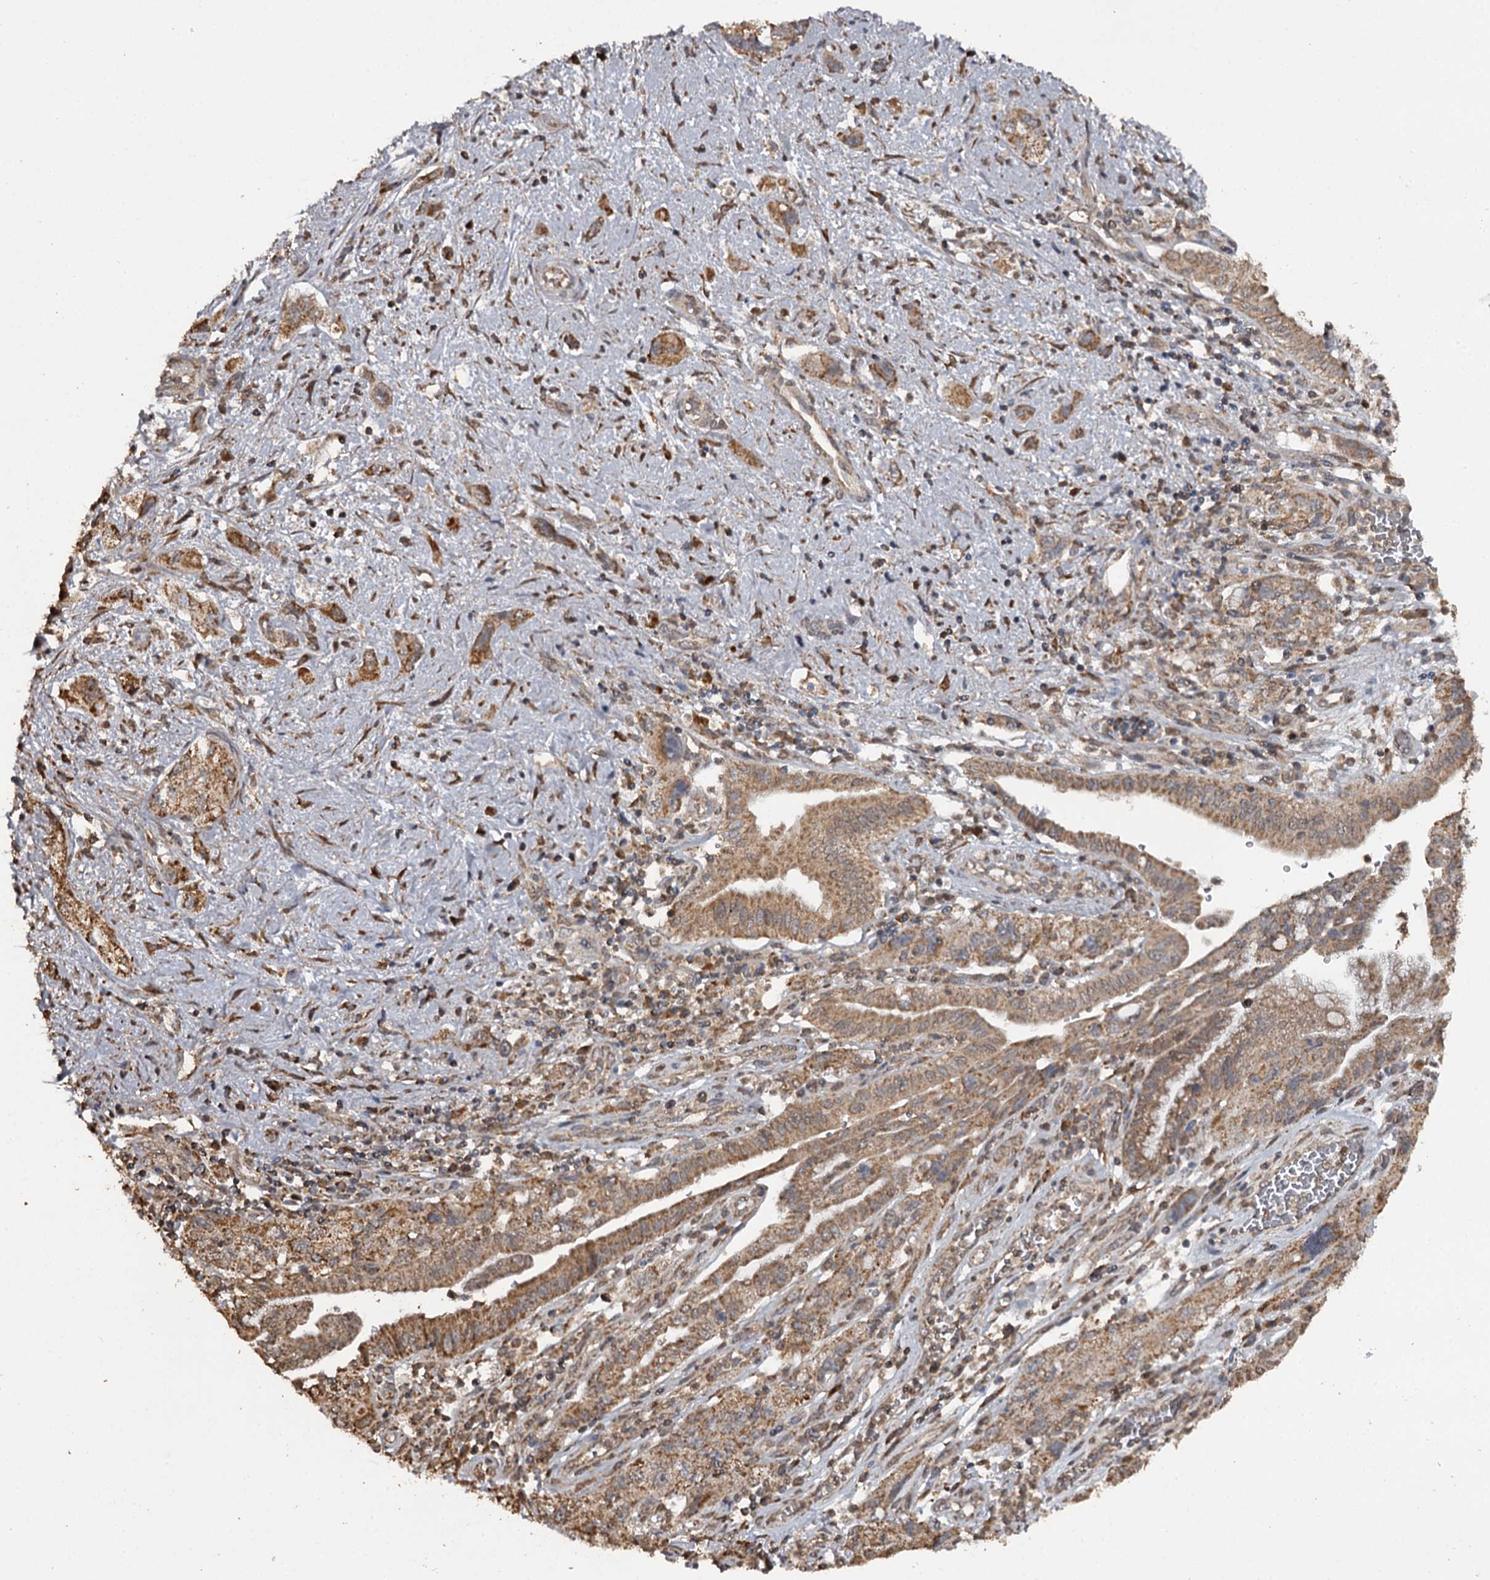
{"staining": {"intensity": "moderate", "quantity": ">75%", "location": "cytoplasmic/membranous"}, "tissue": "pancreatic cancer", "cell_type": "Tumor cells", "image_type": "cancer", "snomed": [{"axis": "morphology", "description": "Adenocarcinoma, NOS"}, {"axis": "topography", "description": "Pancreas"}], "caption": "Immunohistochemistry (DAB (3,3'-diaminobenzidine)) staining of pancreatic adenocarcinoma demonstrates moderate cytoplasmic/membranous protein staining in about >75% of tumor cells.", "gene": "WIPI1", "patient": {"sex": "female", "age": 73}}